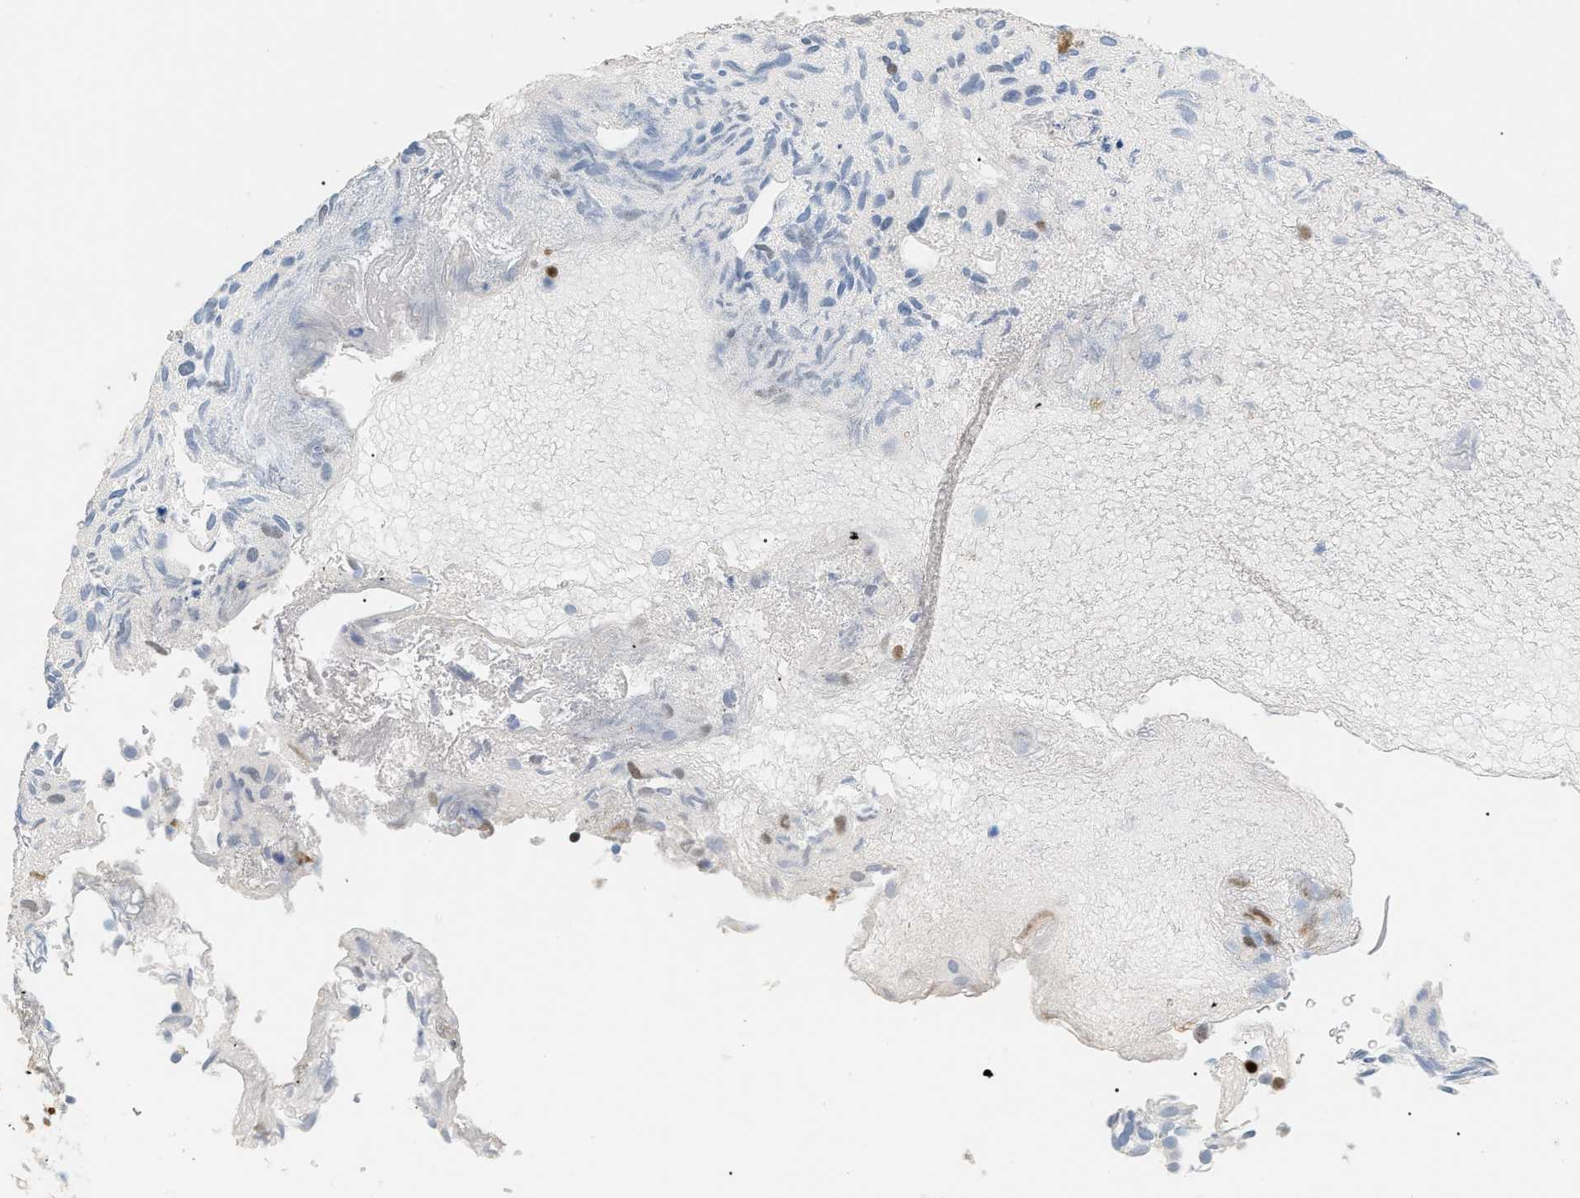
{"staining": {"intensity": "strong", "quantity": "<25%", "location": "nuclear"}, "tissue": "urothelial cancer", "cell_type": "Tumor cells", "image_type": "cancer", "snomed": [{"axis": "morphology", "description": "Urothelial carcinoma, Low grade"}, {"axis": "topography", "description": "Urinary bladder"}], "caption": "This is a micrograph of immunohistochemistry staining of urothelial cancer, which shows strong expression in the nuclear of tumor cells.", "gene": "MCM7", "patient": {"sex": "male", "age": 78}}